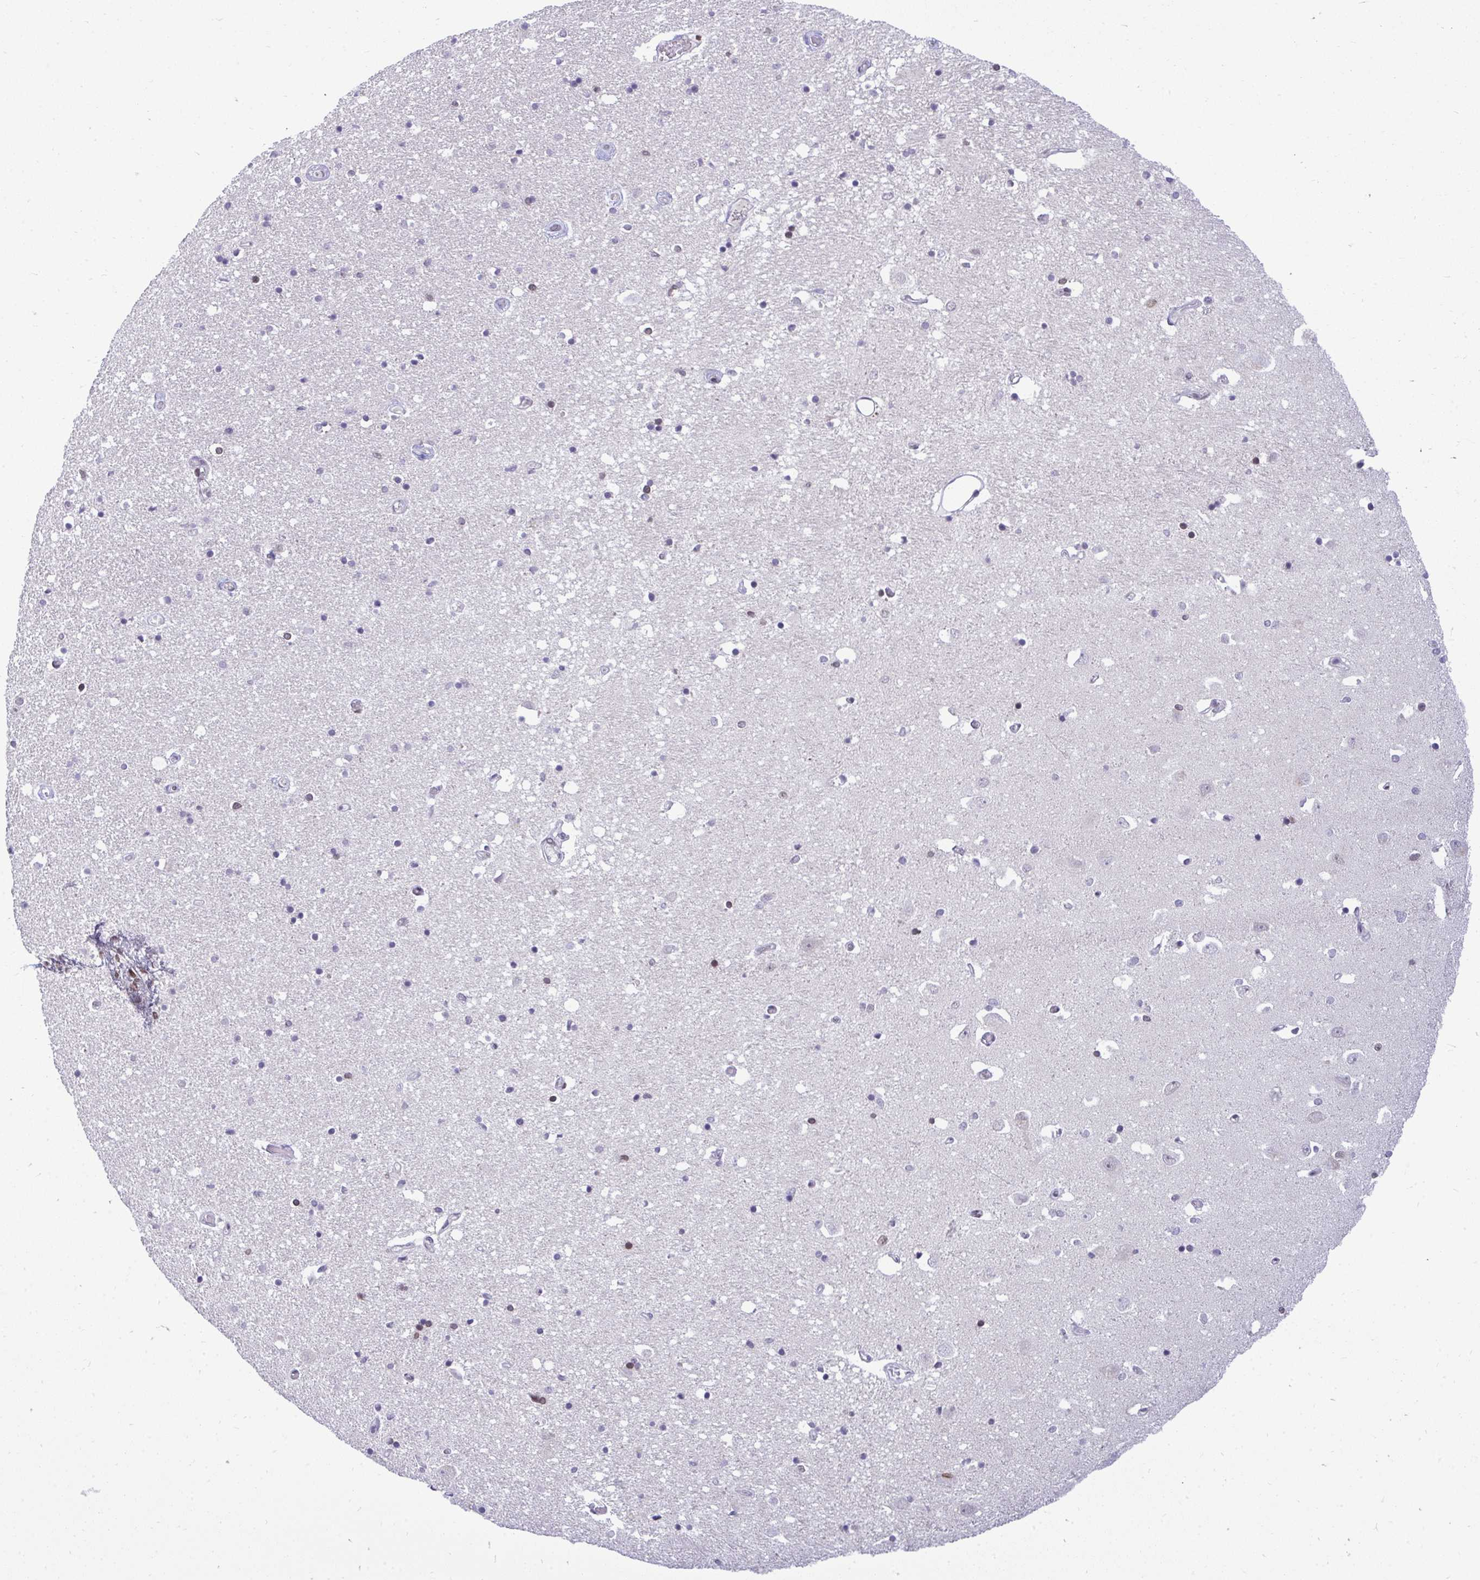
{"staining": {"intensity": "moderate", "quantity": "<25%", "location": "nuclear"}, "tissue": "caudate", "cell_type": "Glial cells", "image_type": "normal", "snomed": [{"axis": "morphology", "description": "Normal tissue, NOS"}, {"axis": "topography", "description": "Lateral ventricle wall"}, {"axis": "topography", "description": "Hippocampus"}], "caption": "This histopathology image shows IHC staining of normal caudate, with low moderate nuclear positivity in approximately <25% of glial cells.", "gene": "JPT1", "patient": {"sex": "female", "age": 63}}